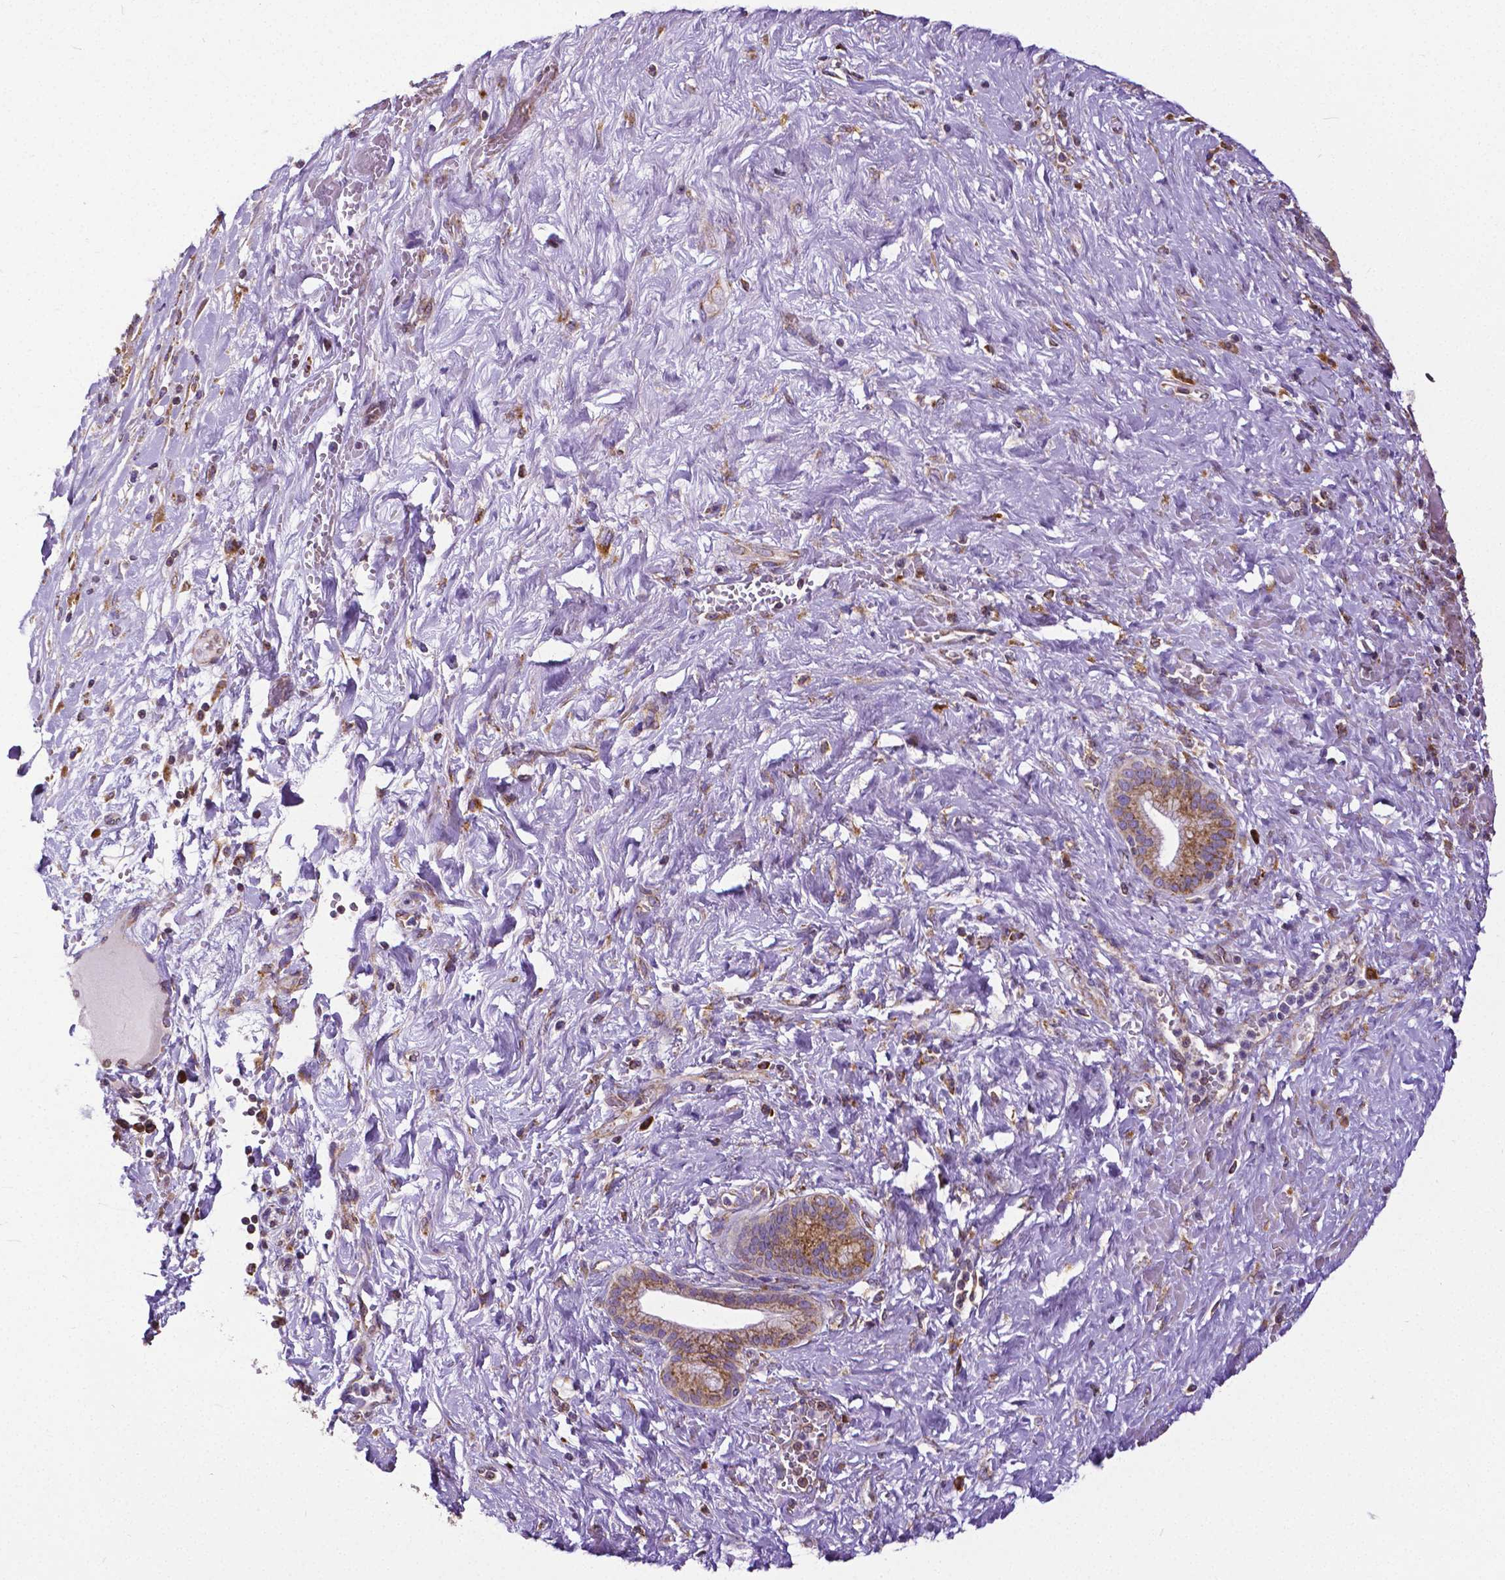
{"staining": {"intensity": "strong", "quantity": ">75%", "location": "cytoplasmic/membranous"}, "tissue": "pancreatic cancer", "cell_type": "Tumor cells", "image_type": "cancer", "snomed": [{"axis": "morphology", "description": "Adenocarcinoma, NOS"}, {"axis": "topography", "description": "Pancreas"}], "caption": "This is an image of immunohistochemistry (IHC) staining of pancreatic adenocarcinoma, which shows strong positivity in the cytoplasmic/membranous of tumor cells.", "gene": "MTDH", "patient": {"sex": "male", "age": 44}}